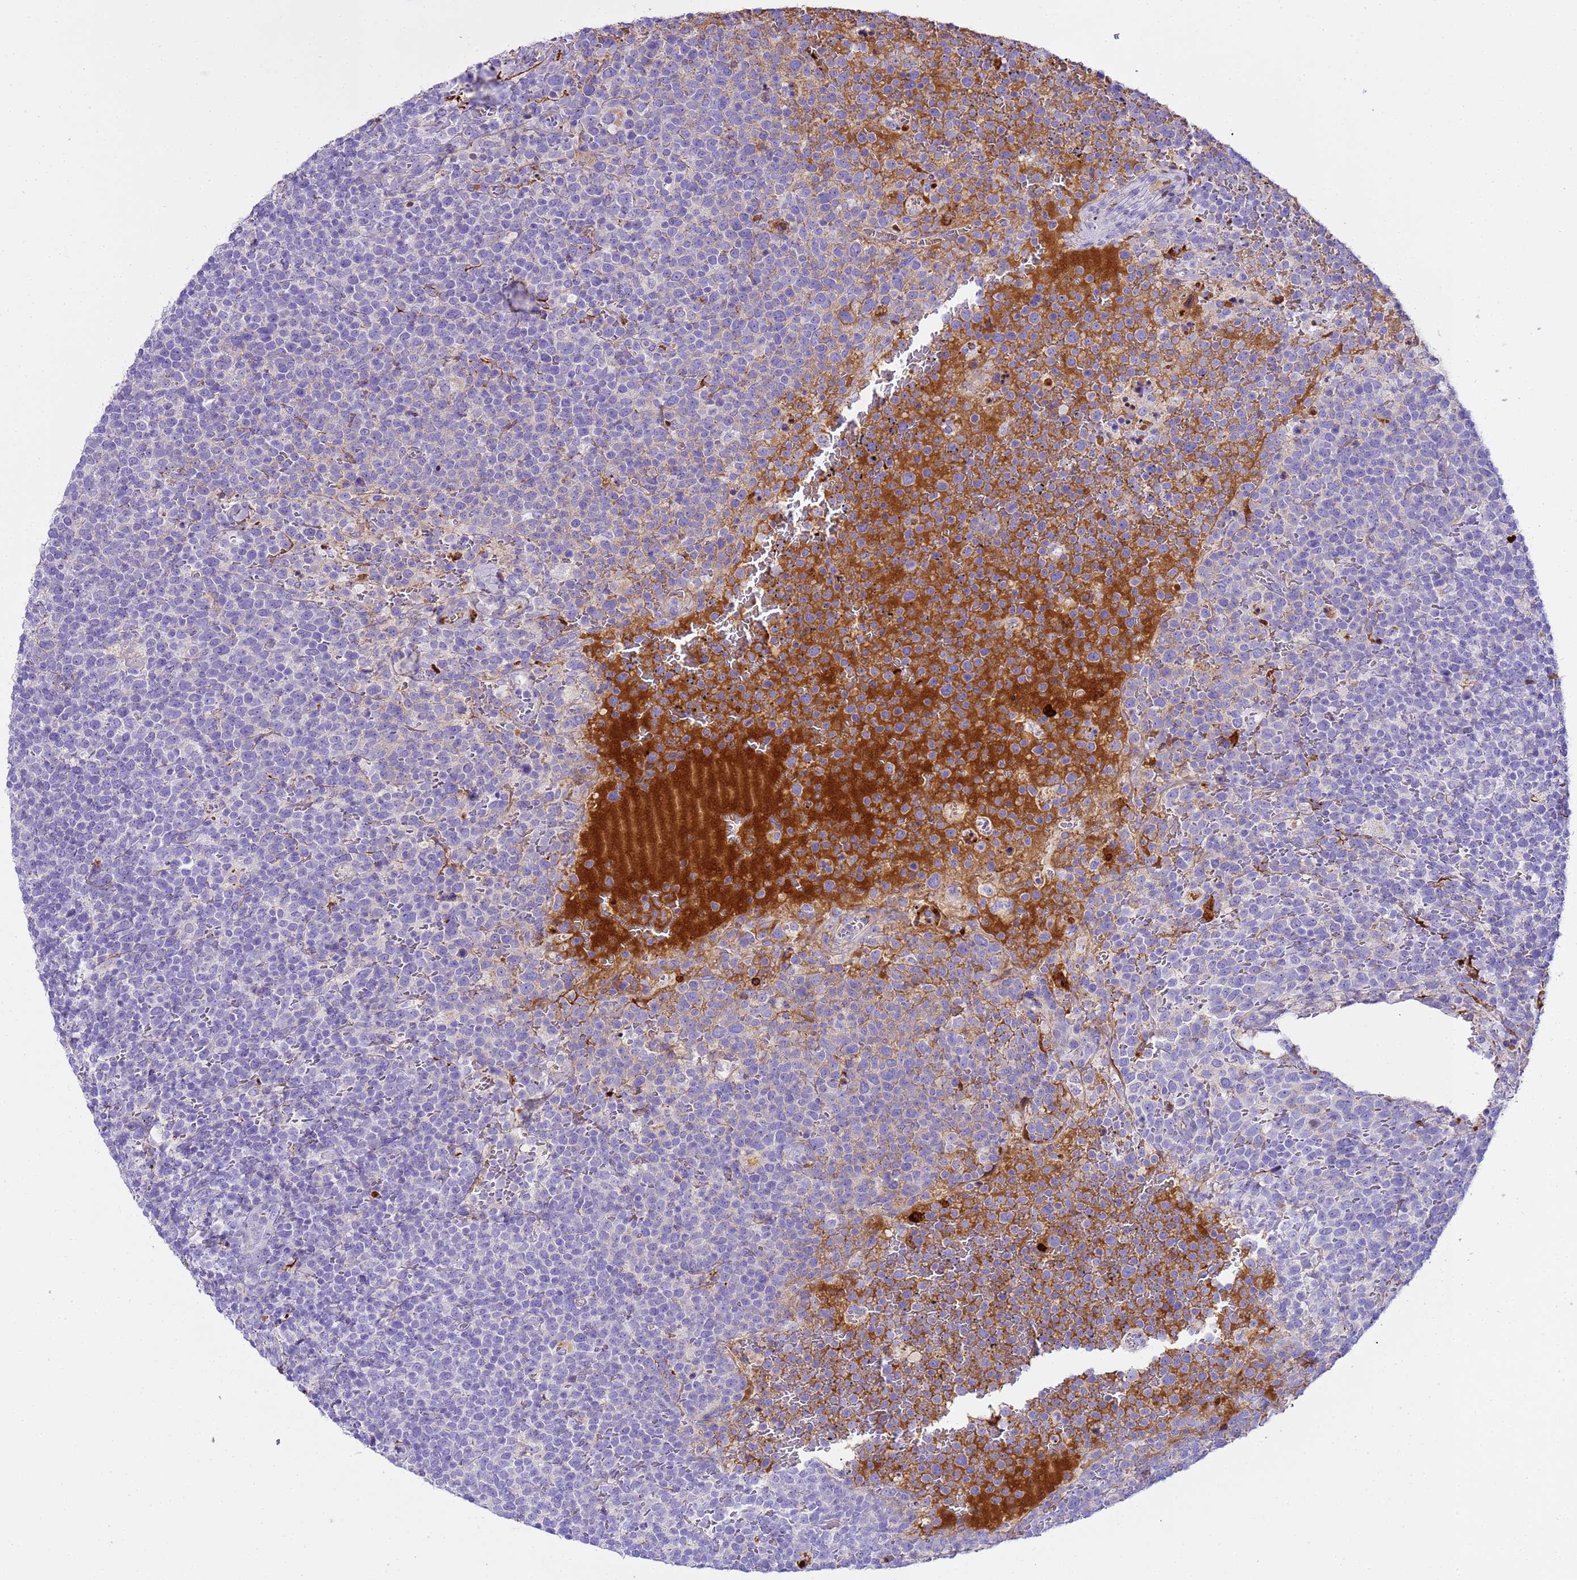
{"staining": {"intensity": "negative", "quantity": "none", "location": "none"}, "tissue": "lymphoma", "cell_type": "Tumor cells", "image_type": "cancer", "snomed": [{"axis": "morphology", "description": "Malignant lymphoma, non-Hodgkin's type, High grade"}, {"axis": "topography", "description": "Lymph node"}], "caption": "Protein analysis of lymphoma displays no significant expression in tumor cells. (DAB immunohistochemistry (IHC) with hematoxylin counter stain).", "gene": "CFHR2", "patient": {"sex": "male", "age": 61}}